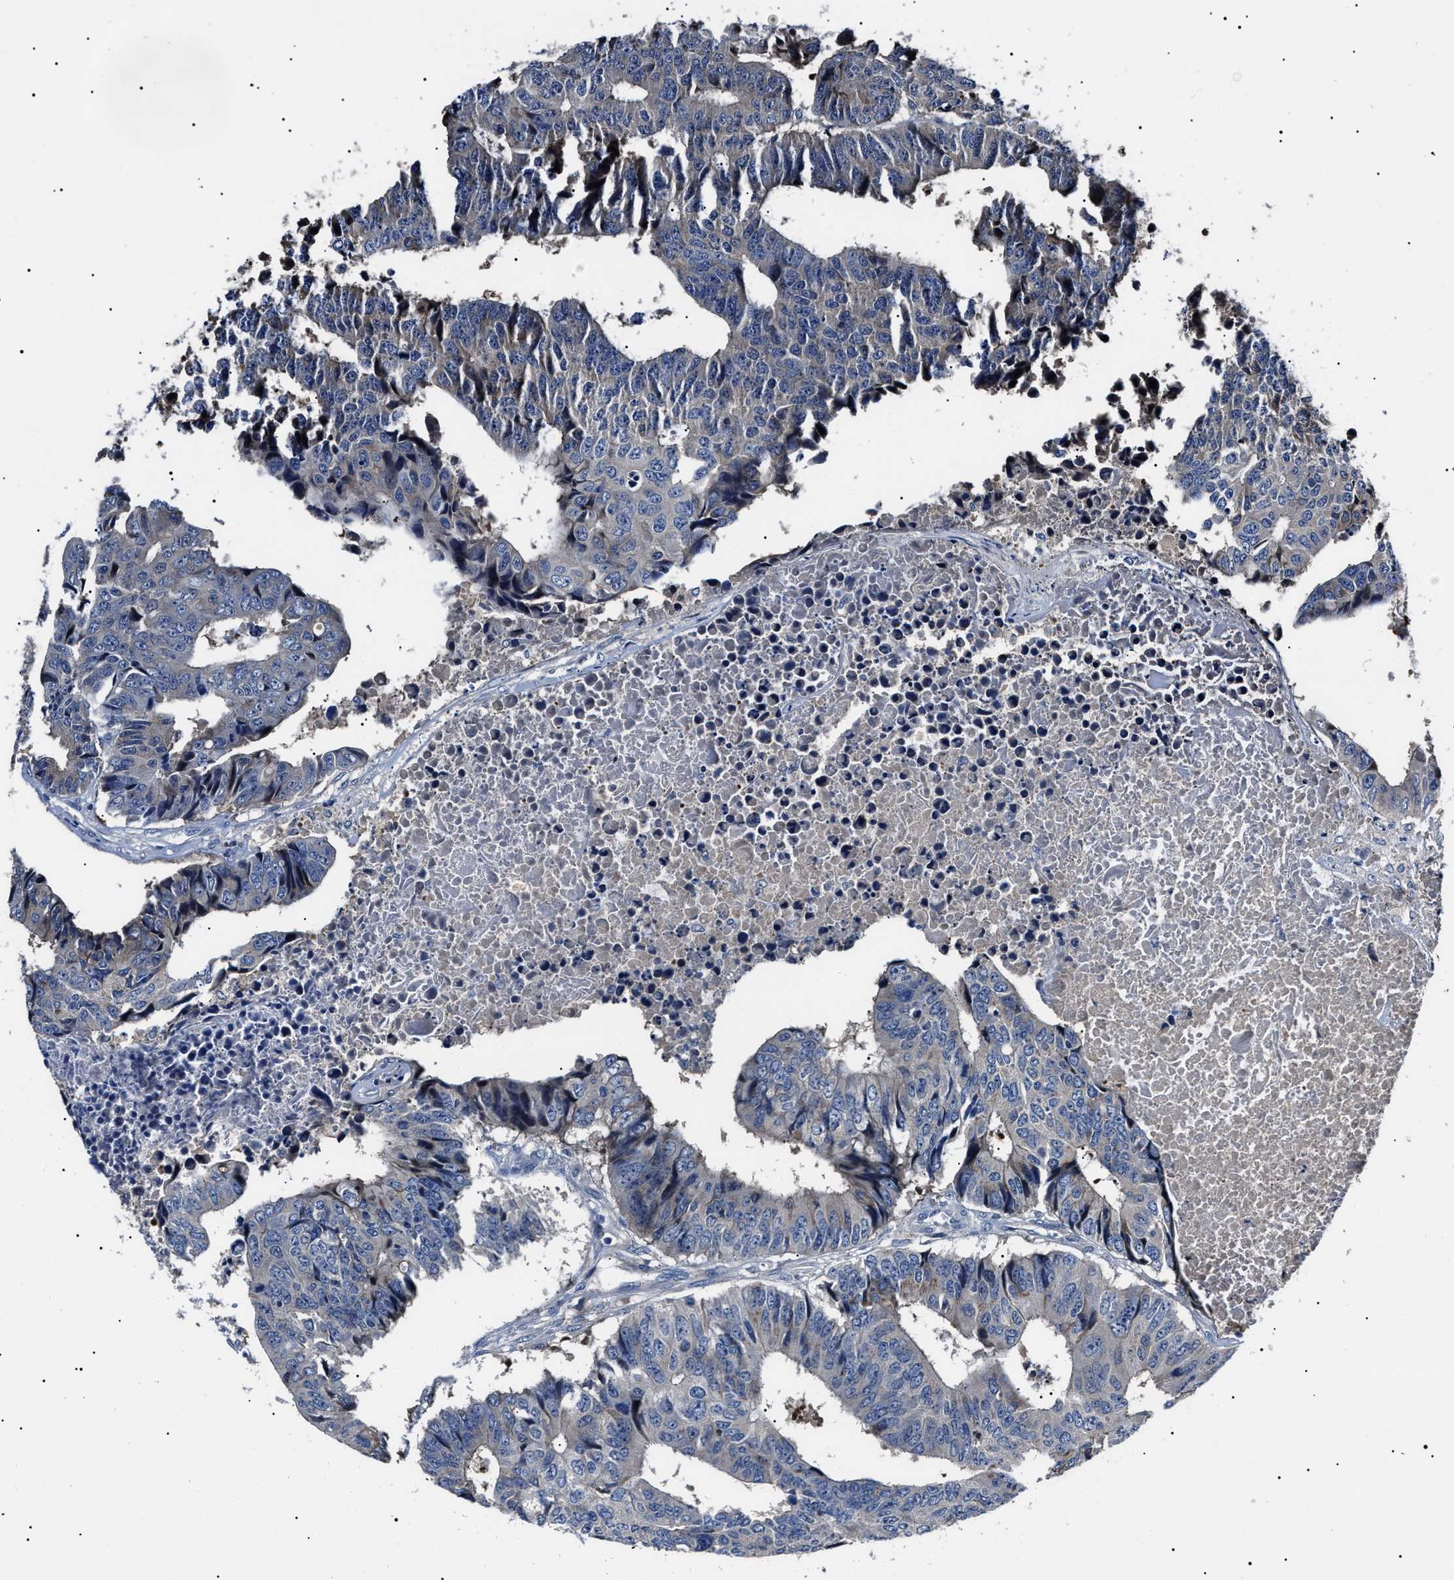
{"staining": {"intensity": "negative", "quantity": "none", "location": "none"}, "tissue": "colorectal cancer", "cell_type": "Tumor cells", "image_type": "cancer", "snomed": [{"axis": "morphology", "description": "Adenocarcinoma, NOS"}, {"axis": "topography", "description": "Rectum"}], "caption": "Colorectal cancer (adenocarcinoma) was stained to show a protein in brown. There is no significant expression in tumor cells. Brightfield microscopy of IHC stained with DAB (brown) and hematoxylin (blue), captured at high magnification.", "gene": "IFT81", "patient": {"sex": "male", "age": 84}}